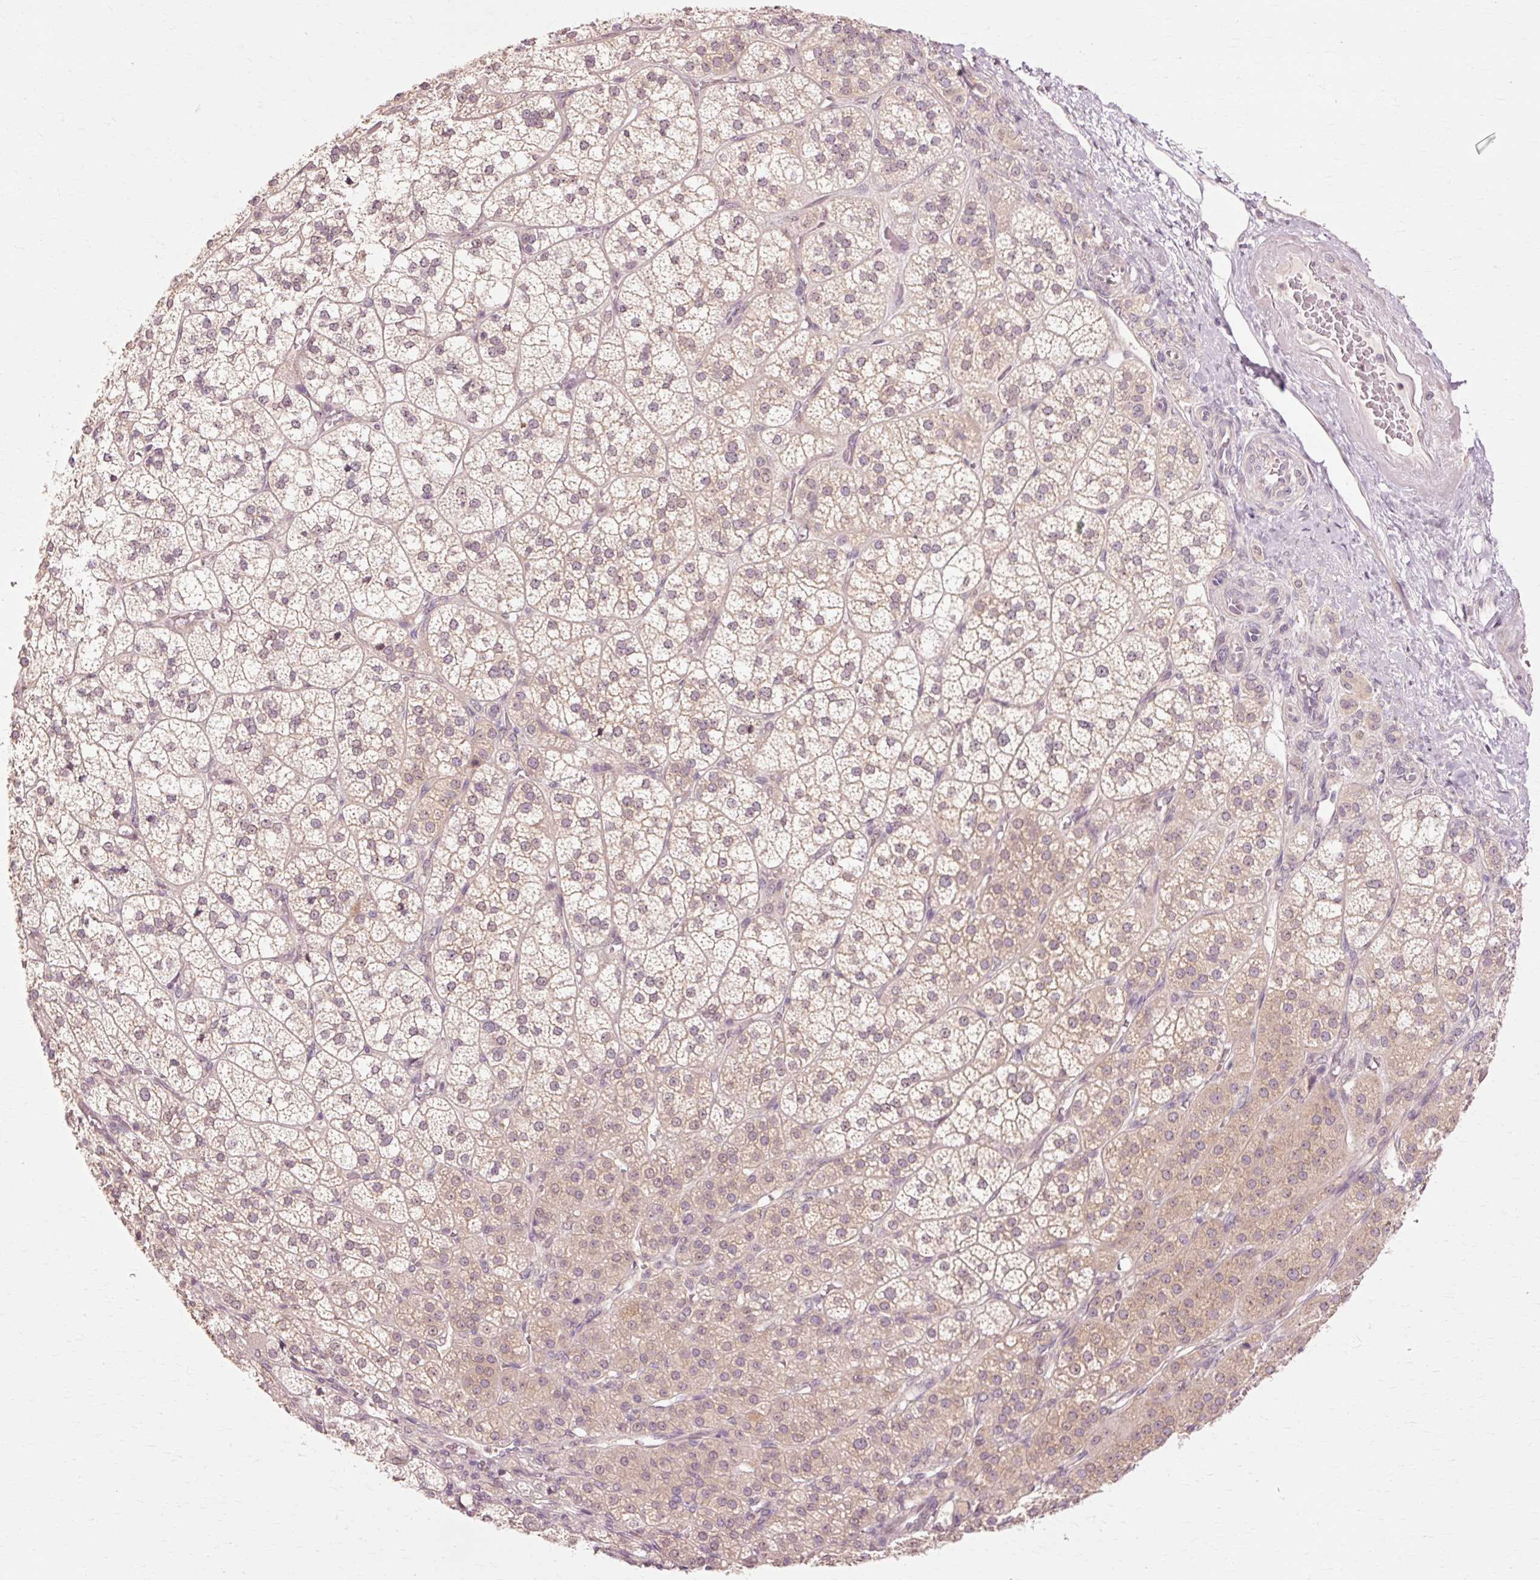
{"staining": {"intensity": "weak", "quantity": ">75%", "location": "cytoplasmic/membranous"}, "tissue": "adrenal gland", "cell_type": "Glandular cells", "image_type": "normal", "snomed": [{"axis": "morphology", "description": "Normal tissue, NOS"}, {"axis": "topography", "description": "Adrenal gland"}], "caption": "Approximately >75% of glandular cells in benign human adrenal gland demonstrate weak cytoplasmic/membranous protein positivity as visualized by brown immunohistochemical staining.", "gene": "RGPD5", "patient": {"sex": "female", "age": 60}}